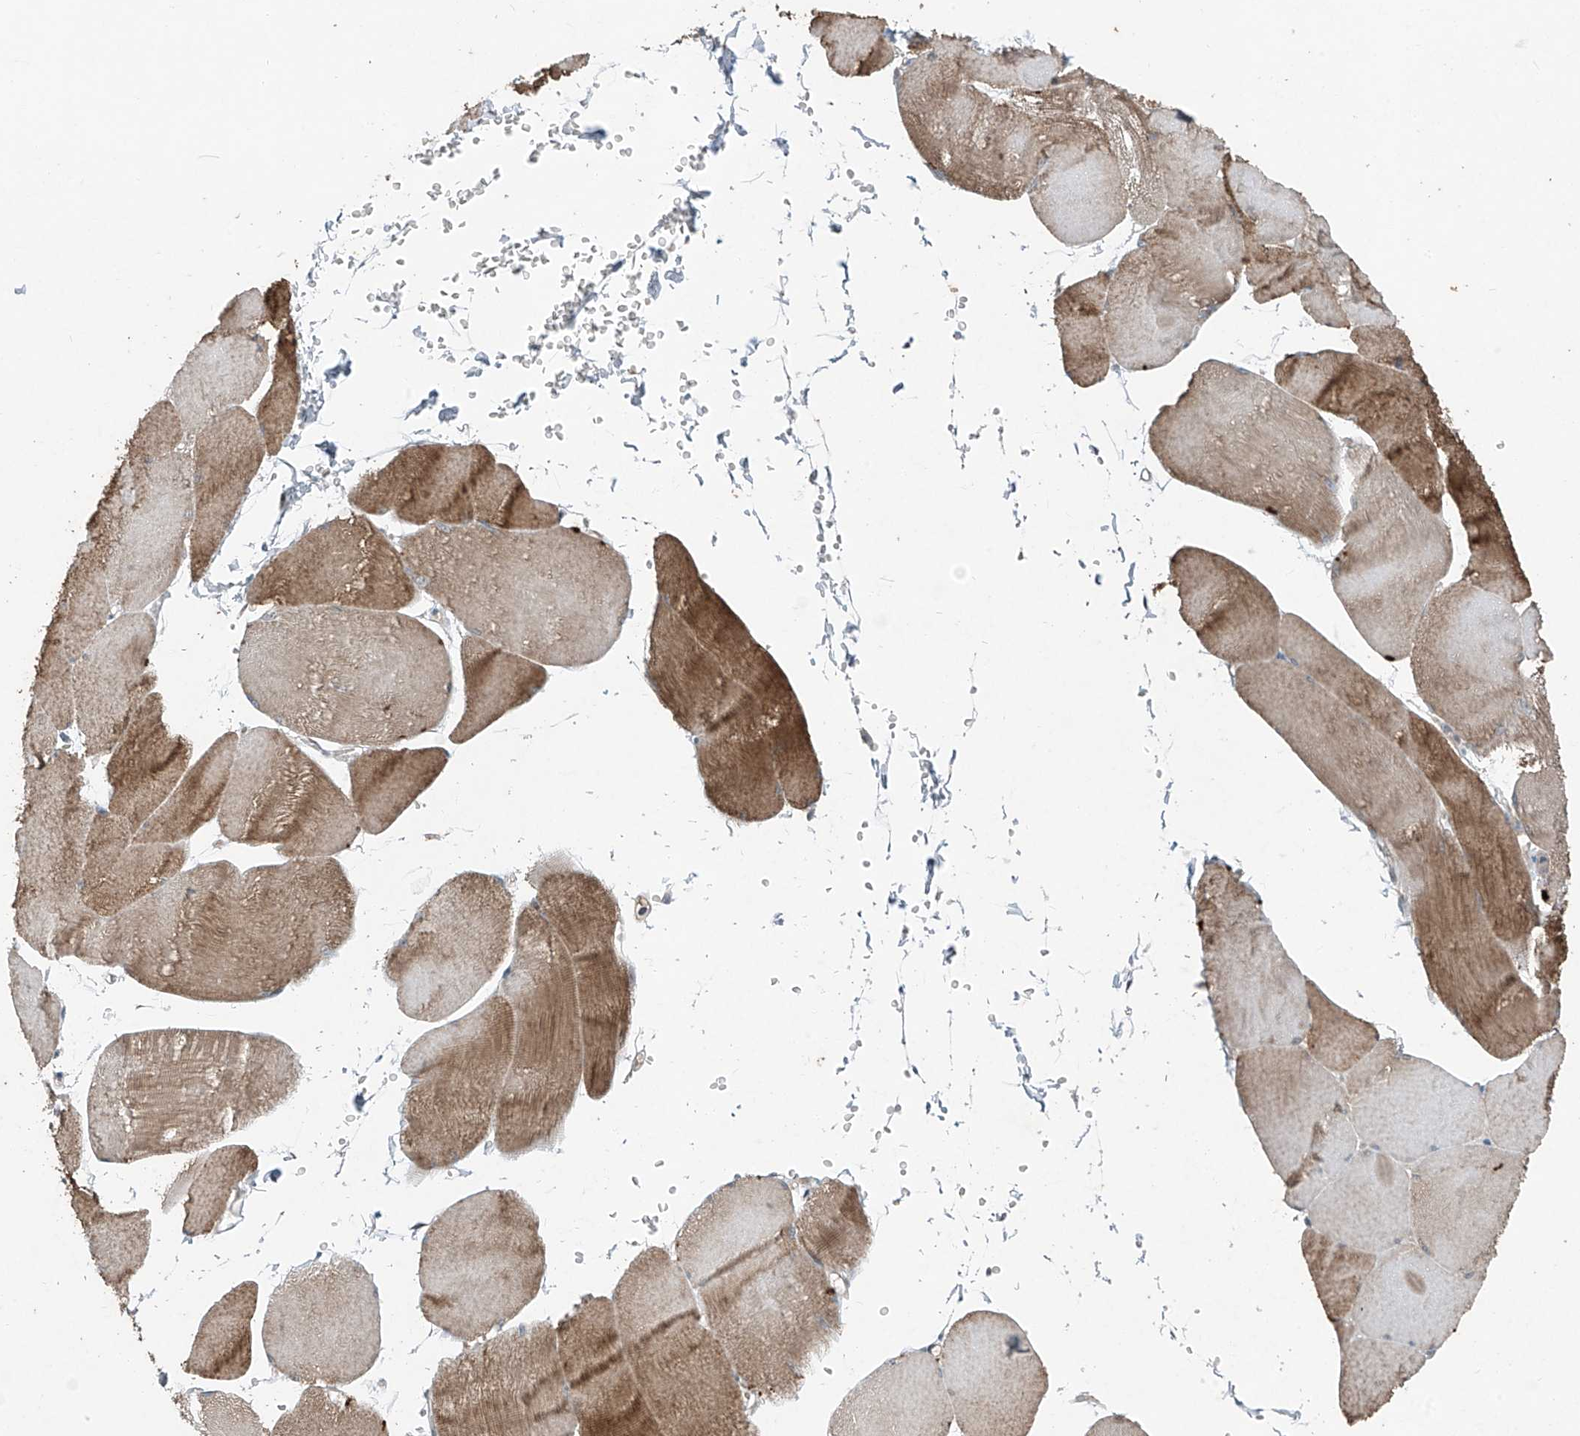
{"staining": {"intensity": "moderate", "quantity": "25%-75%", "location": "cytoplasmic/membranous"}, "tissue": "skeletal muscle", "cell_type": "Myocytes", "image_type": "normal", "snomed": [{"axis": "morphology", "description": "Normal tissue, NOS"}, {"axis": "morphology", "description": "Basal cell carcinoma"}, {"axis": "topography", "description": "Skeletal muscle"}], "caption": "Protein expression analysis of unremarkable skeletal muscle exhibits moderate cytoplasmic/membranous positivity in about 25%-75% of myocytes.", "gene": "FOXRED2", "patient": {"sex": "female", "age": 64}}